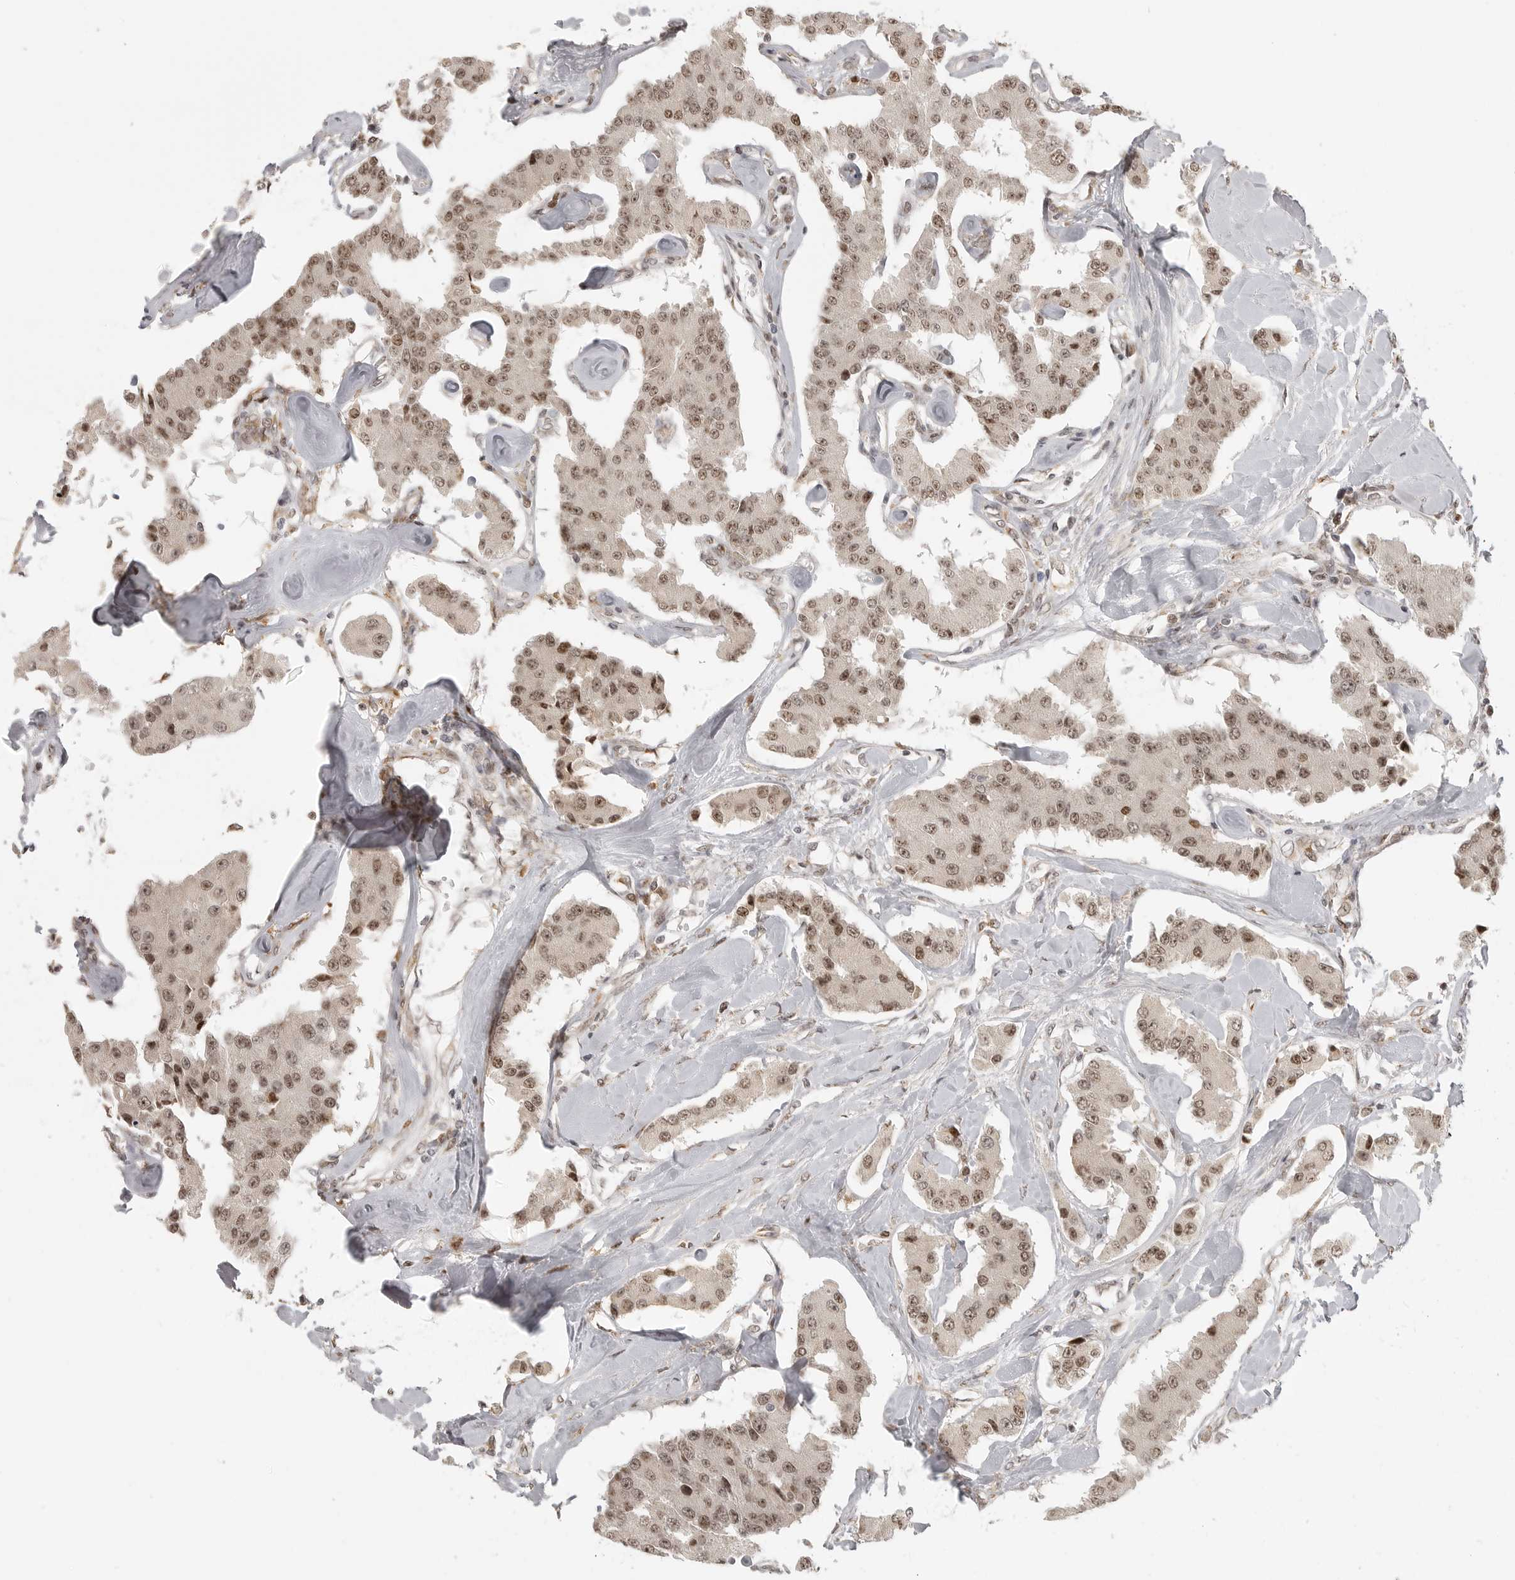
{"staining": {"intensity": "moderate", "quantity": ">75%", "location": "nuclear"}, "tissue": "carcinoid", "cell_type": "Tumor cells", "image_type": "cancer", "snomed": [{"axis": "morphology", "description": "Carcinoid, malignant, NOS"}, {"axis": "topography", "description": "Pancreas"}], "caption": "Malignant carcinoid was stained to show a protein in brown. There is medium levels of moderate nuclear staining in approximately >75% of tumor cells.", "gene": "ISG20L2", "patient": {"sex": "male", "age": 41}}